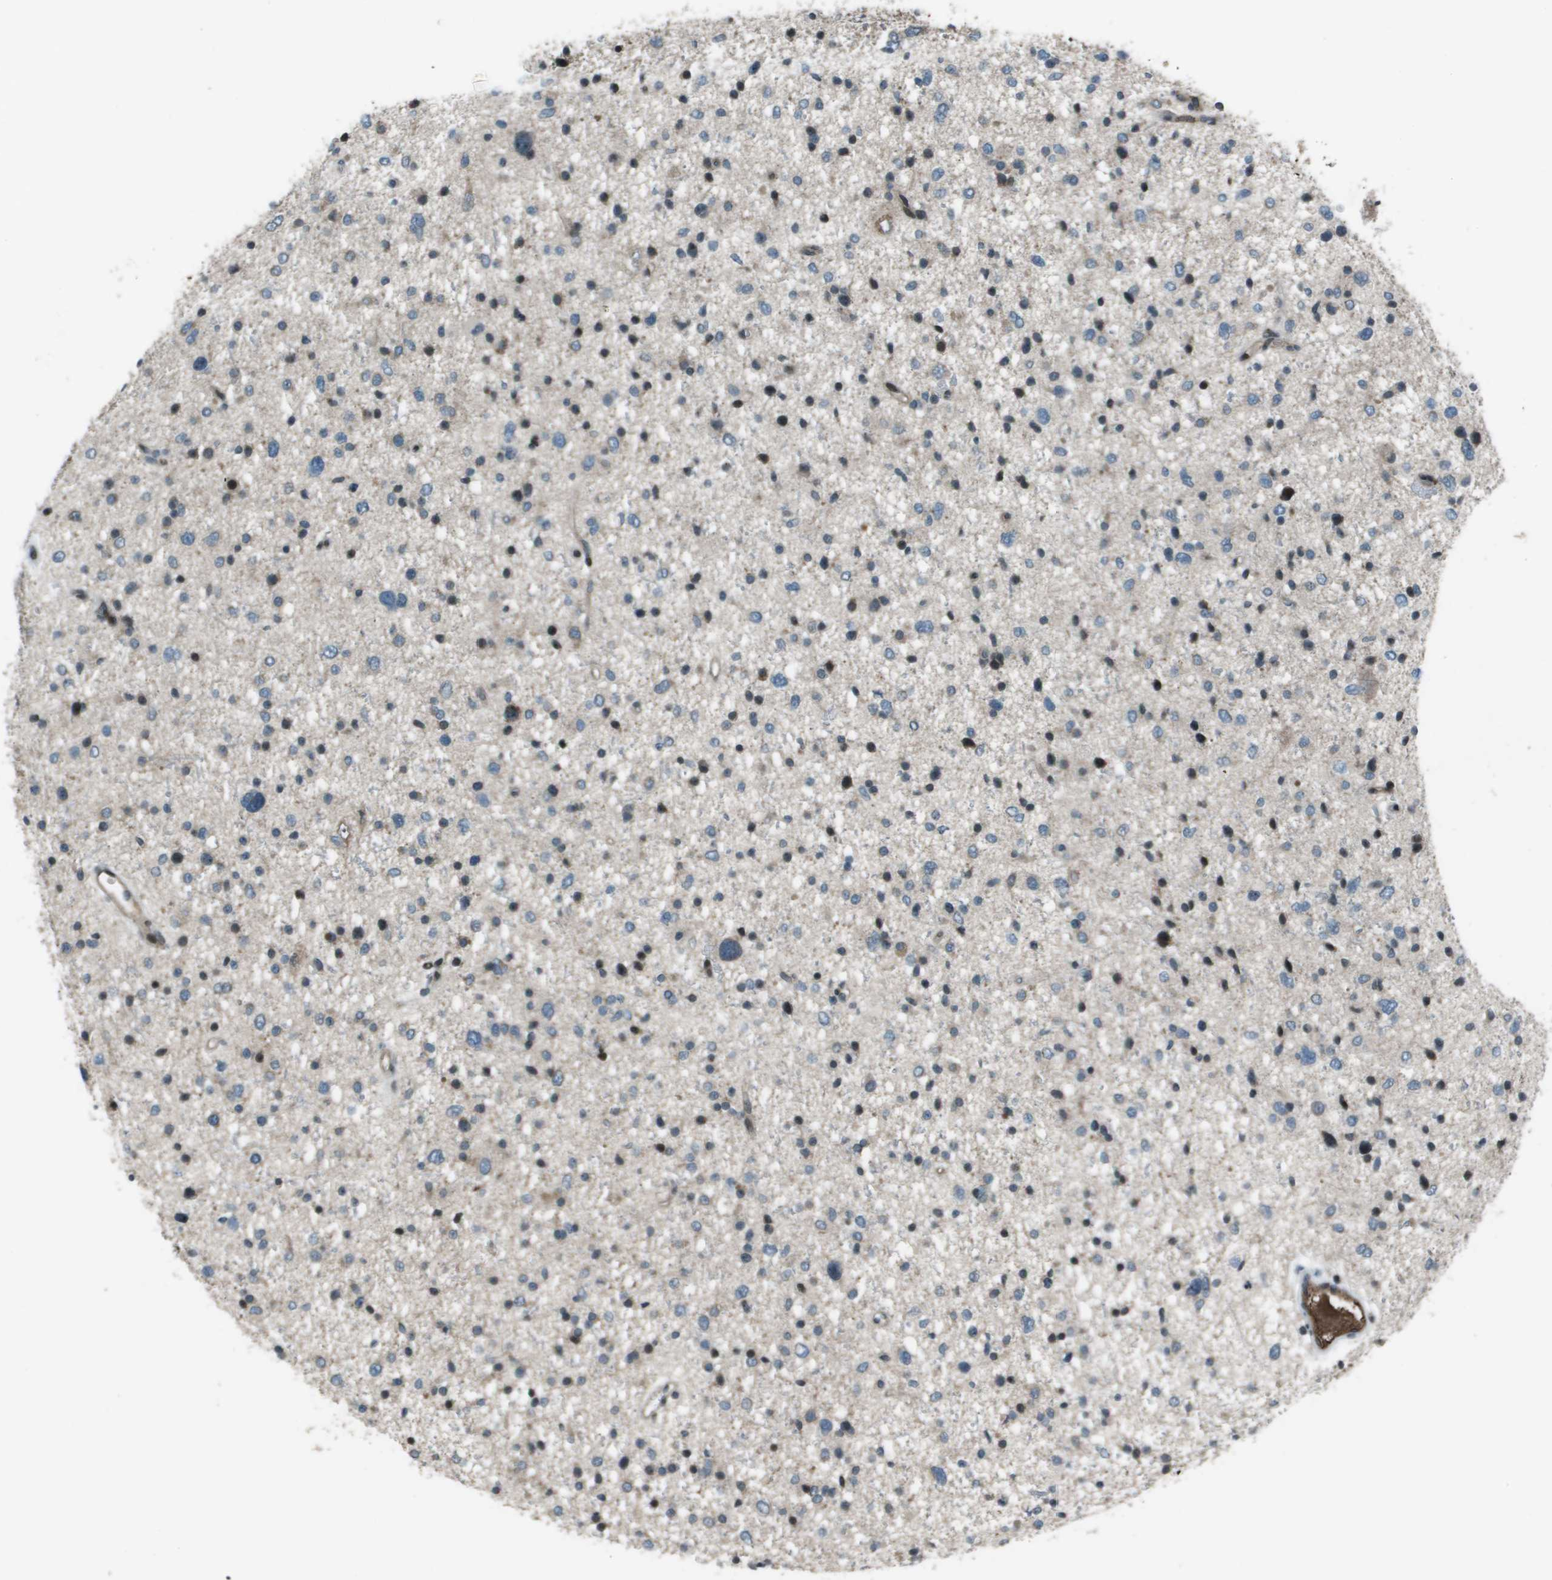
{"staining": {"intensity": "negative", "quantity": "none", "location": "none"}, "tissue": "glioma", "cell_type": "Tumor cells", "image_type": "cancer", "snomed": [{"axis": "morphology", "description": "Glioma, malignant, Low grade"}, {"axis": "topography", "description": "Brain"}], "caption": "Immunohistochemistry (IHC) of glioma reveals no staining in tumor cells.", "gene": "CXCL12", "patient": {"sex": "female", "age": 37}}